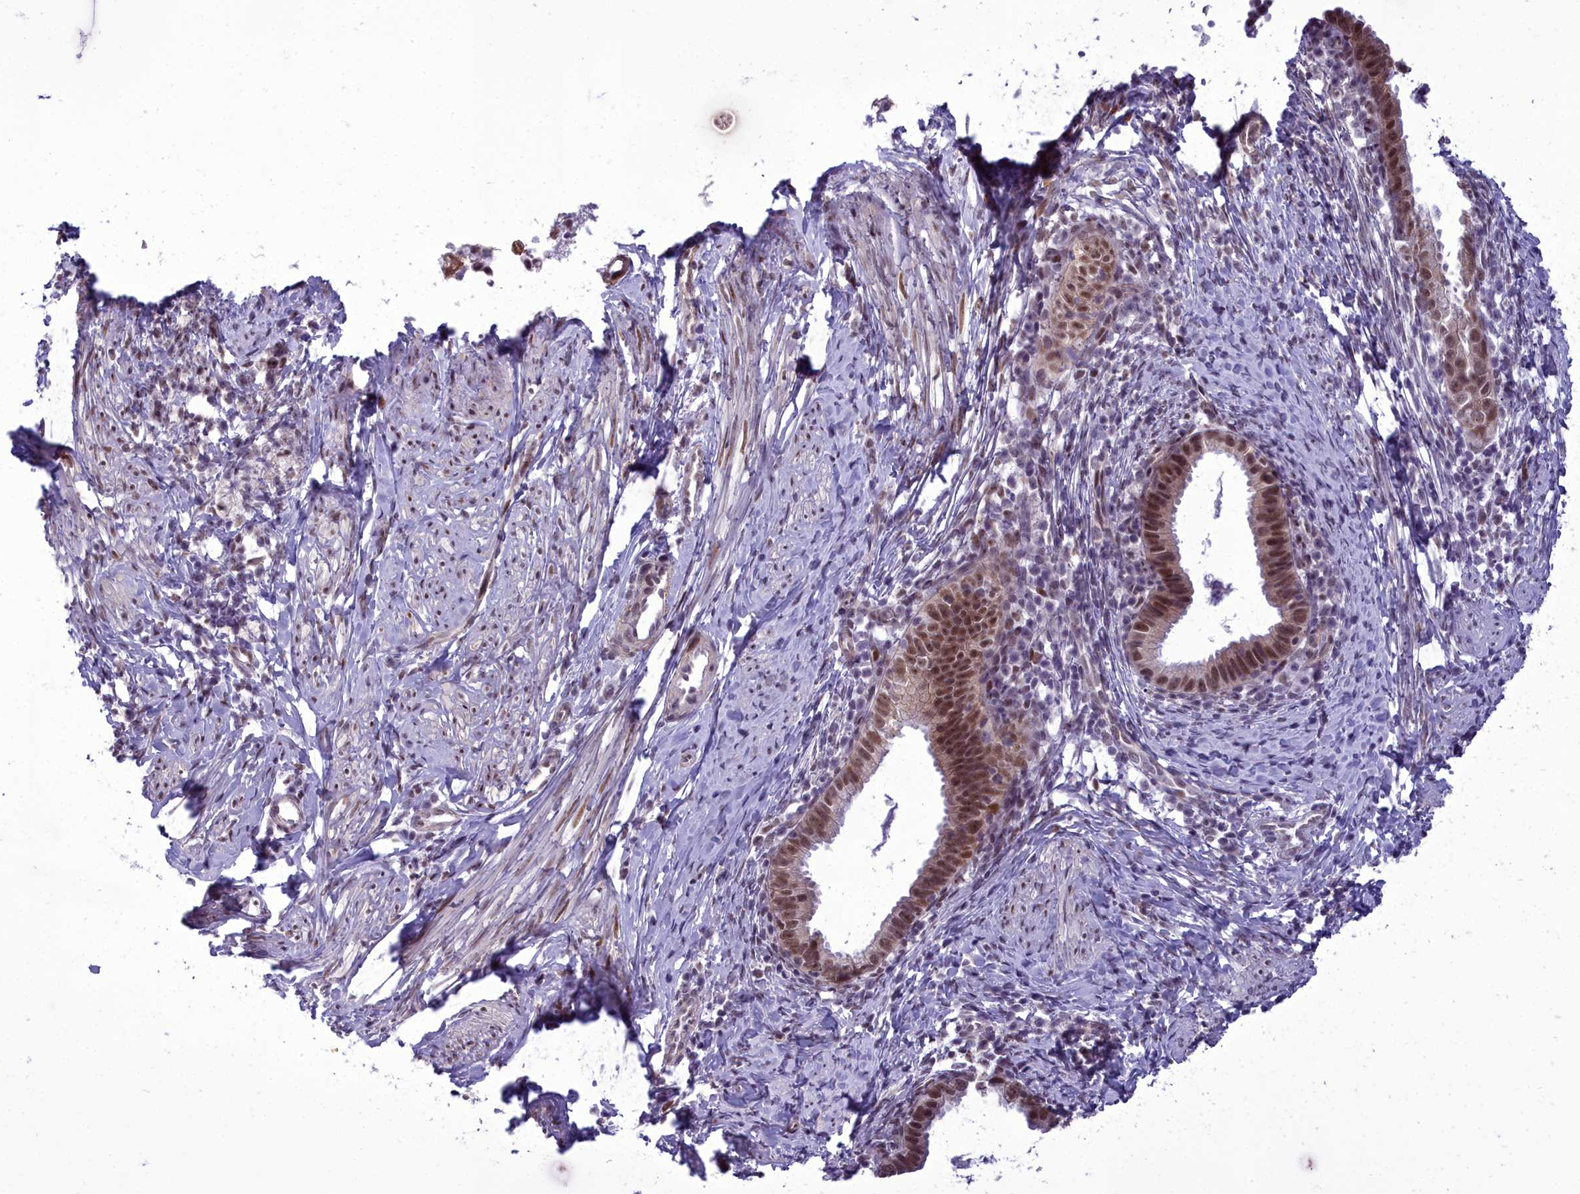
{"staining": {"intensity": "strong", "quantity": ">75%", "location": "nuclear"}, "tissue": "cervical cancer", "cell_type": "Tumor cells", "image_type": "cancer", "snomed": [{"axis": "morphology", "description": "Adenocarcinoma, NOS"}, {"axis": "topography", "description": "Cervix"}], "caption": "This is an image of immunohistochemistry (IHC) staining of cervical cancer, which shows strong staining in the nuclear of tumor cells.", "gene": "CEACAM19", "patient": {"sex": "female", "age": 36}}